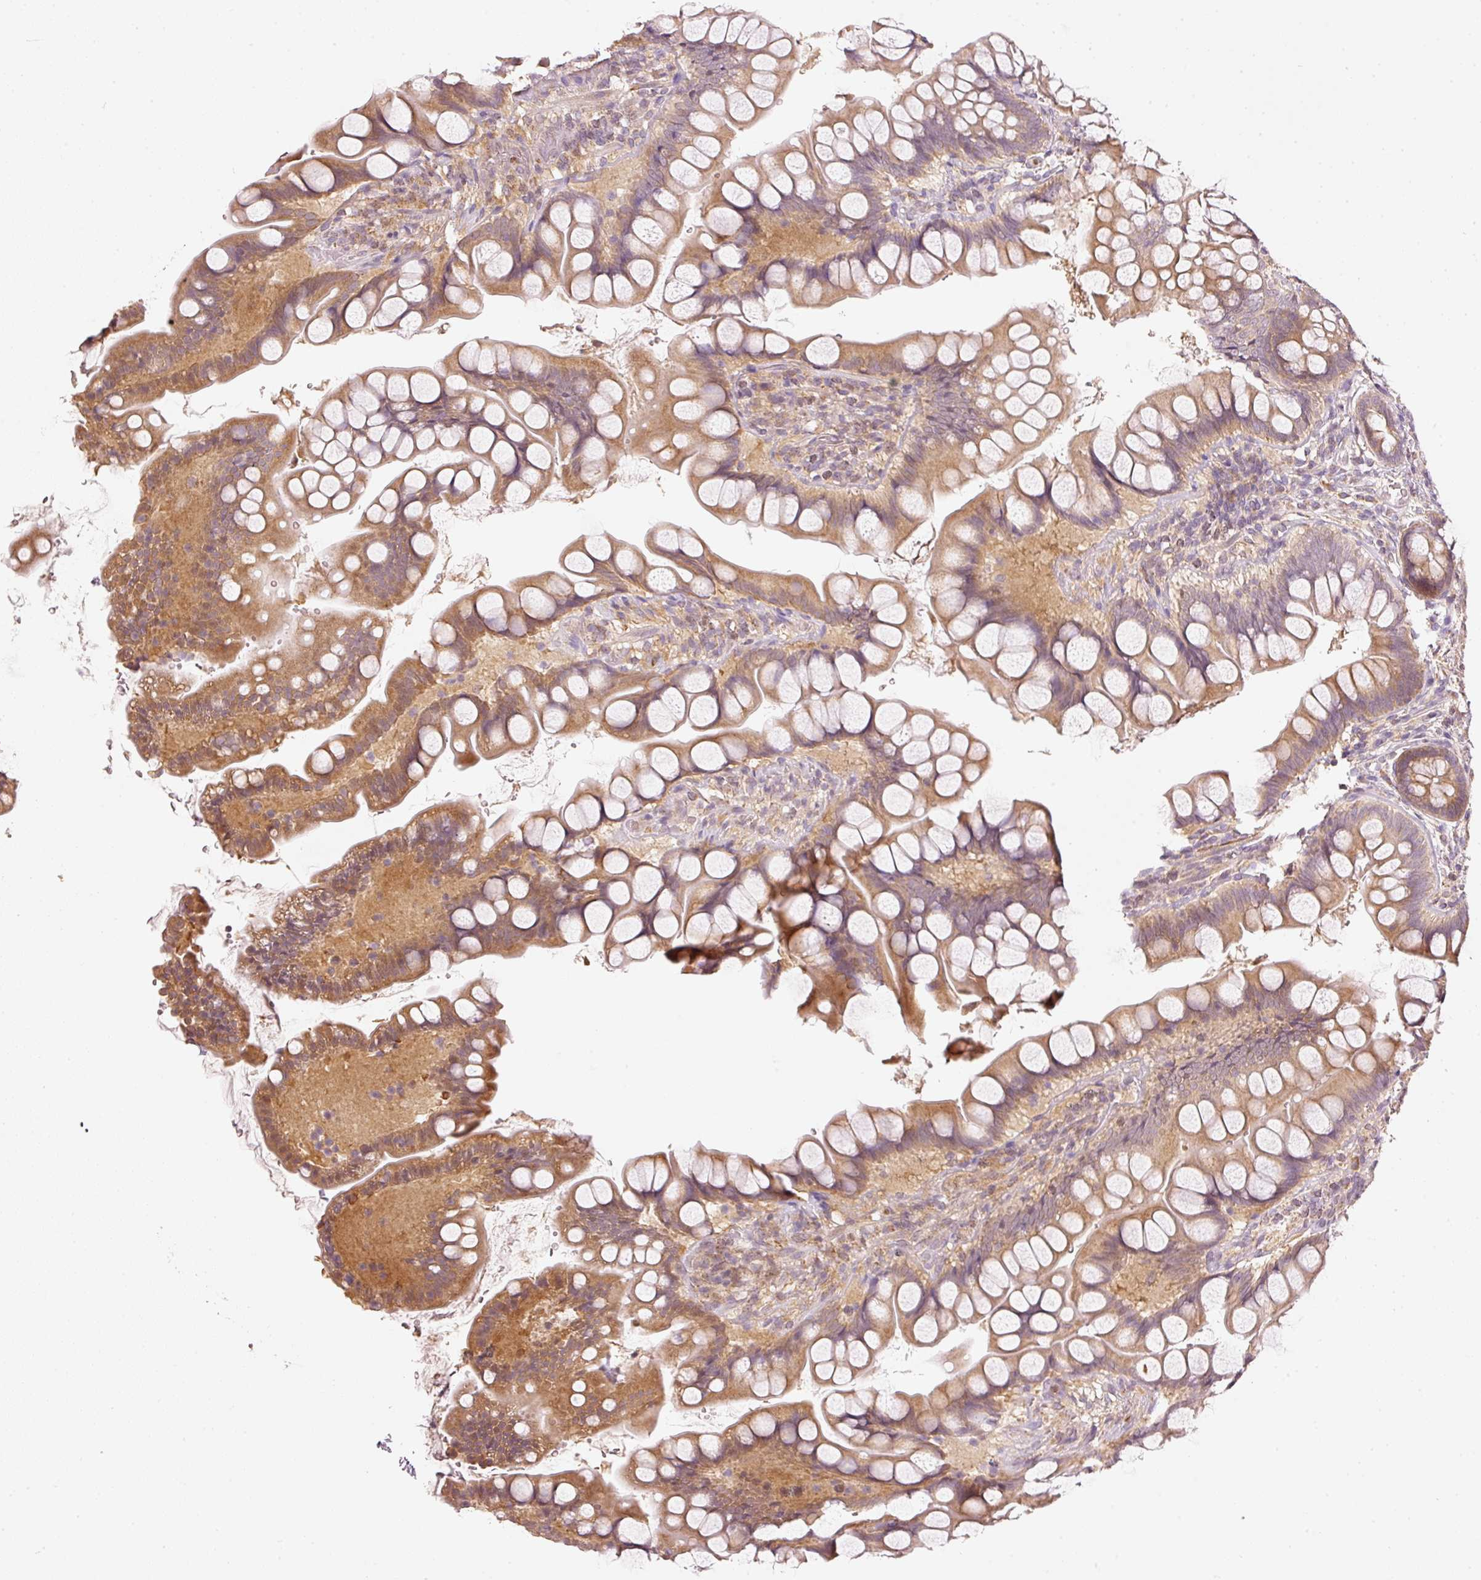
{"staining": {"intensity": "moderate", "quantity": ">75%", "location": "cytoplasmic/membranous"}, "tissue": "small intestine", "cell_type": "Glandular cells", "image_type": "normal", "snomed": [{"axis": "morphology", "description": "Normal tissue, NOS"}, {"axis": "topography", "description": "Small intestine"}], "caption": "Immunohistochemical staining of normal small intestine demonstrates moderate cytoplasmic/membranous protein expression in about >75% of glandular cells.", "gene": "MTHFD1L", "patient": {"sex": "male", "age": 70}}